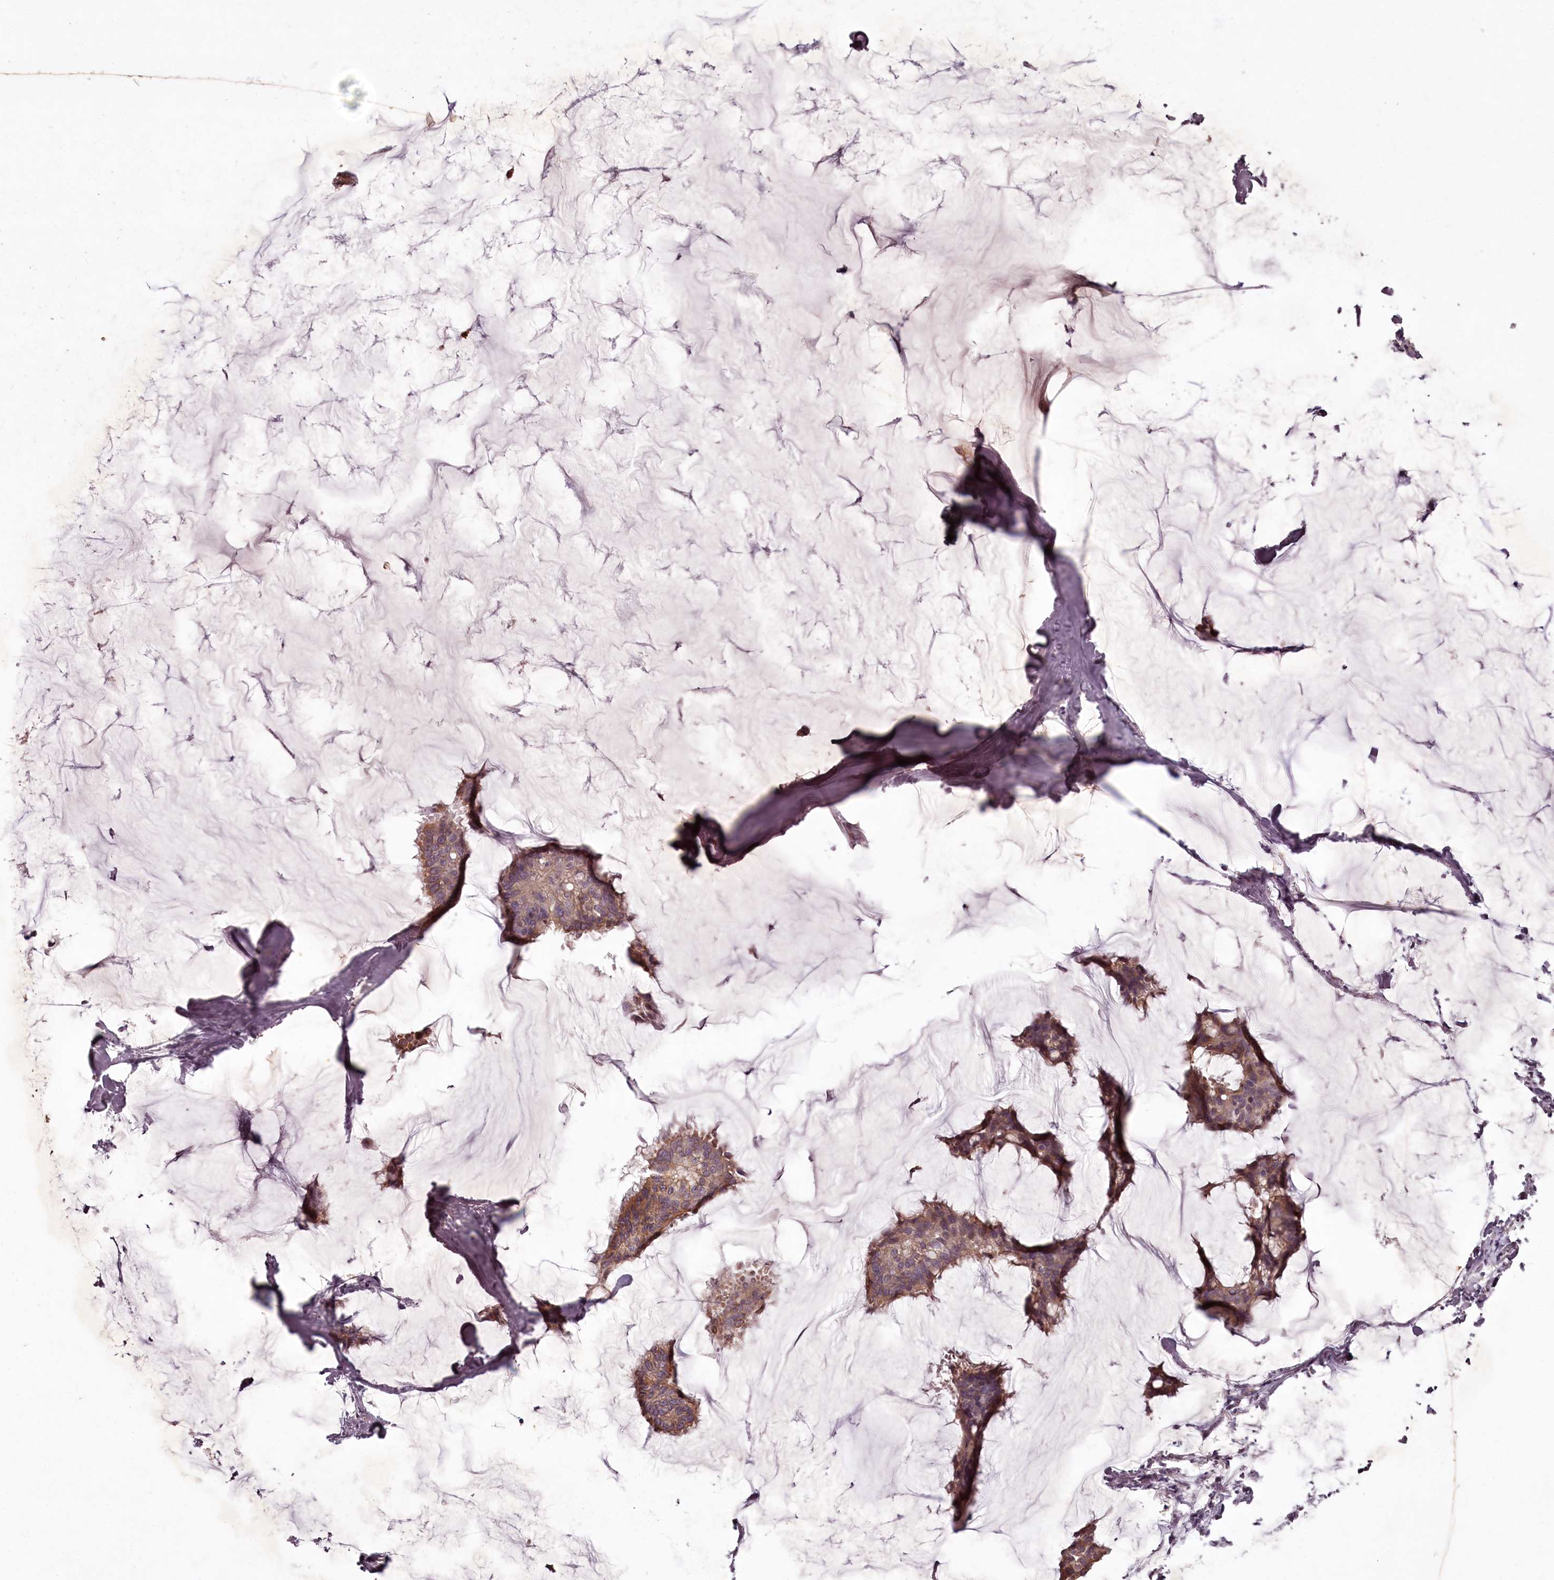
{"staining": {"intensity": "moderate", "quantity": ">75%", "location": "cytoplasmic/membranous"}, "tissue": "breast cancer", "cell_type": "Tumor cells", "image_type": "cancer", "snomed": [{"axis": "morphology", "description": "Duct carcinoma"}, {"axis": "topography", "description": "Breast"}], "caption": "Breast cancer (intraductal carcinoma) stained with DAB (3,3'-diaminobenzidine) IHC shows medium levels of moderate cytoplasmic/membranous staining in about >75% of tumor cells.", "gene": "RBMXL2", "patient": {"sex": "female", "age": 93}}